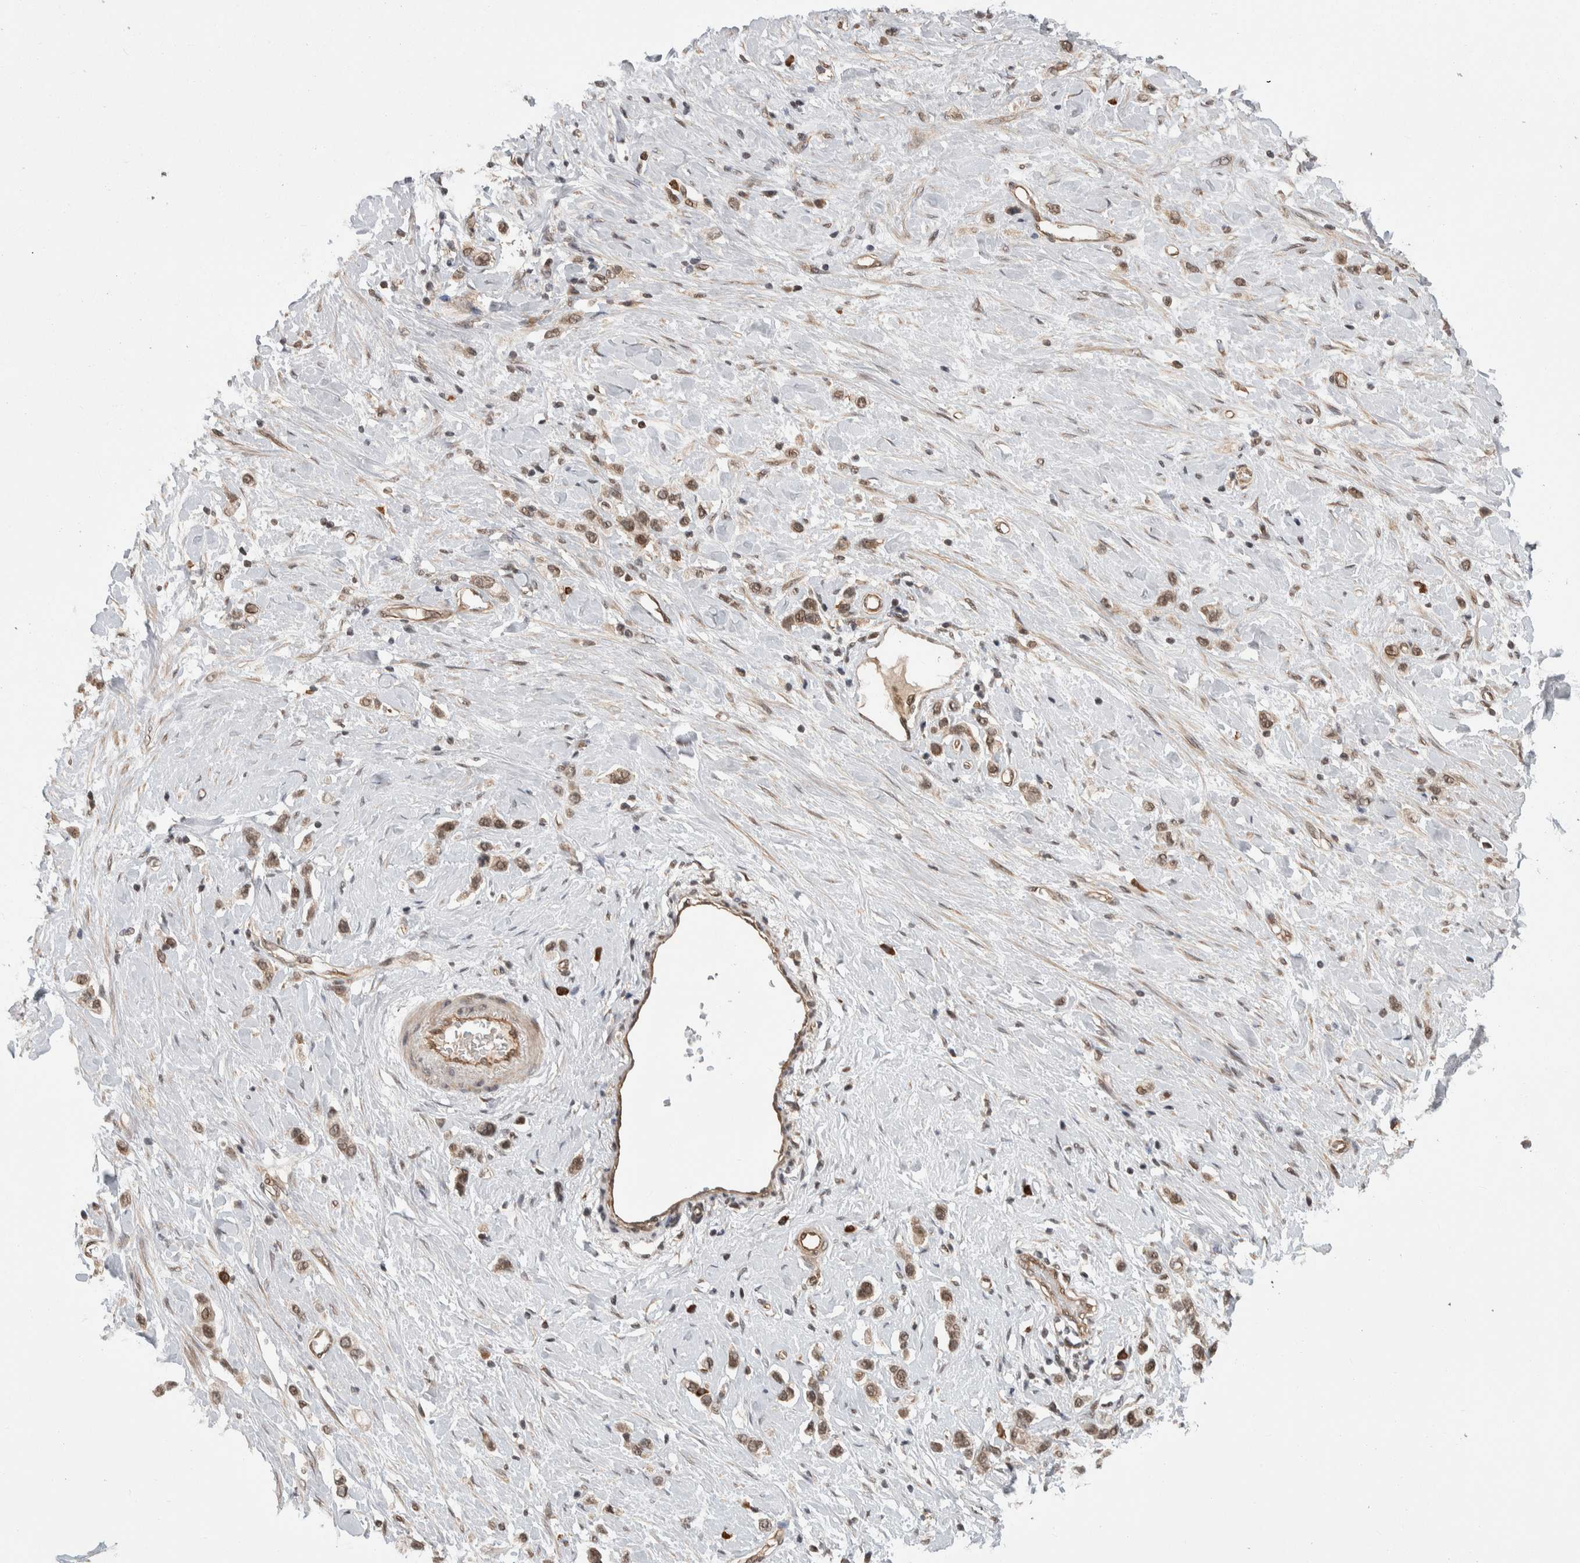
{"staining": {"intensity": "moderate", "quantity": ">75%", "location": "nuclear"}, "tissue": "stomach cancer", "cell_type": "Tumor cells", "image_type": "cancer", "snomed": [{"axis": "morphology", "description": "Adenocarcinoma, NOS"}, {"axis": "topography", "description": "Stomach"}], "caption": "Stomach cancer was stained to show a protein in brown. There is medium levels of moderate nuclear positivity in approximately >75% of tumor cells.", "gene": "ZNF592", "patient": {"sex": "female", "age": 65}}